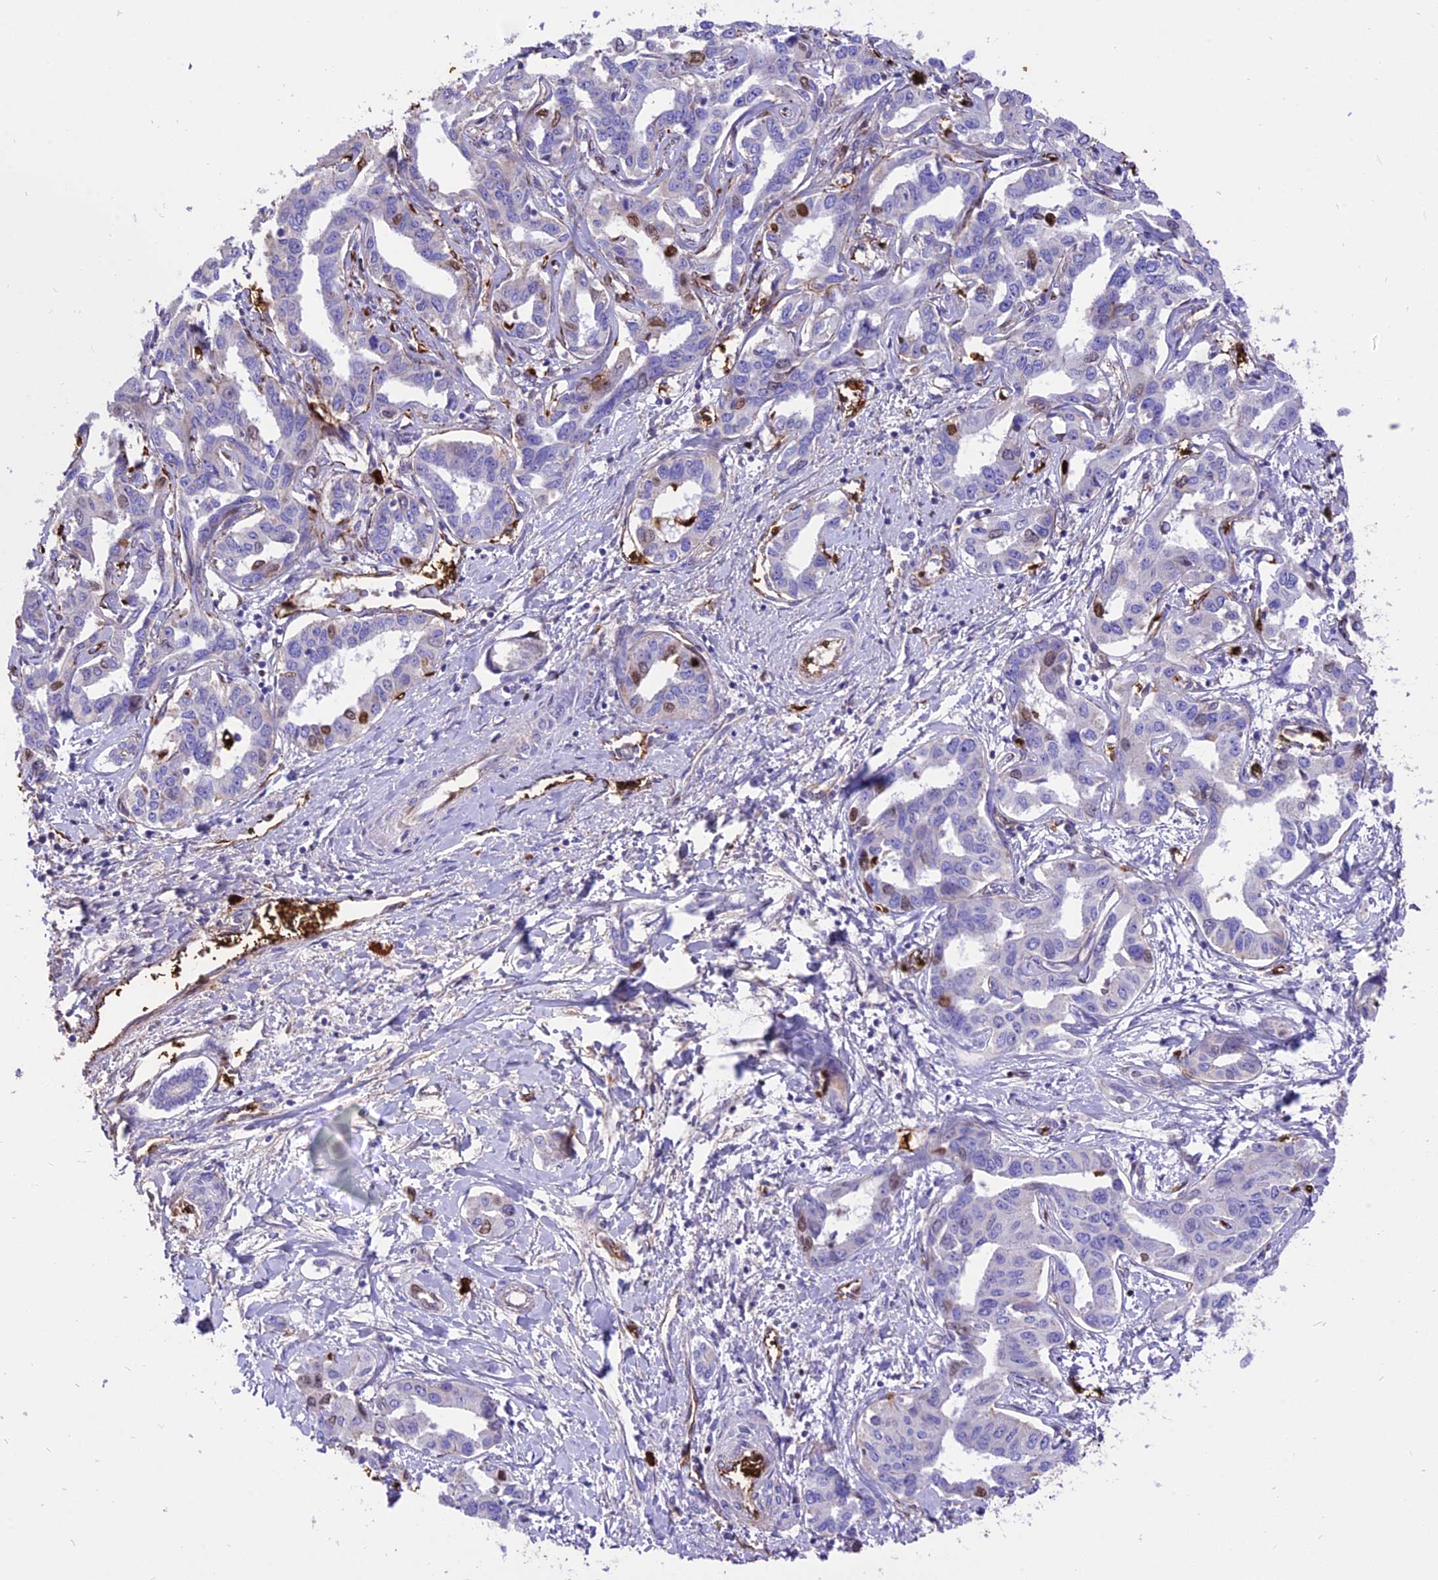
{"staining": {"intensity": "moderate", "quantity": "<25%", "location": "nuclear"}, "tissue": "liver cancer", "cell_type": "Tumor cells", "image_type": "cancer", "snomed": [{"axis": "morphology", "description": "Cholangiocarcinoma"}, {"axis": "topography", "description": "Liver"}], "caption": "Liver cancer stained with a brown dye reveals moderate nuclear positive expression in about <25% of tumor cells.", "gene": "TTC4", "patient": {"sex": "male", "age": 59}}